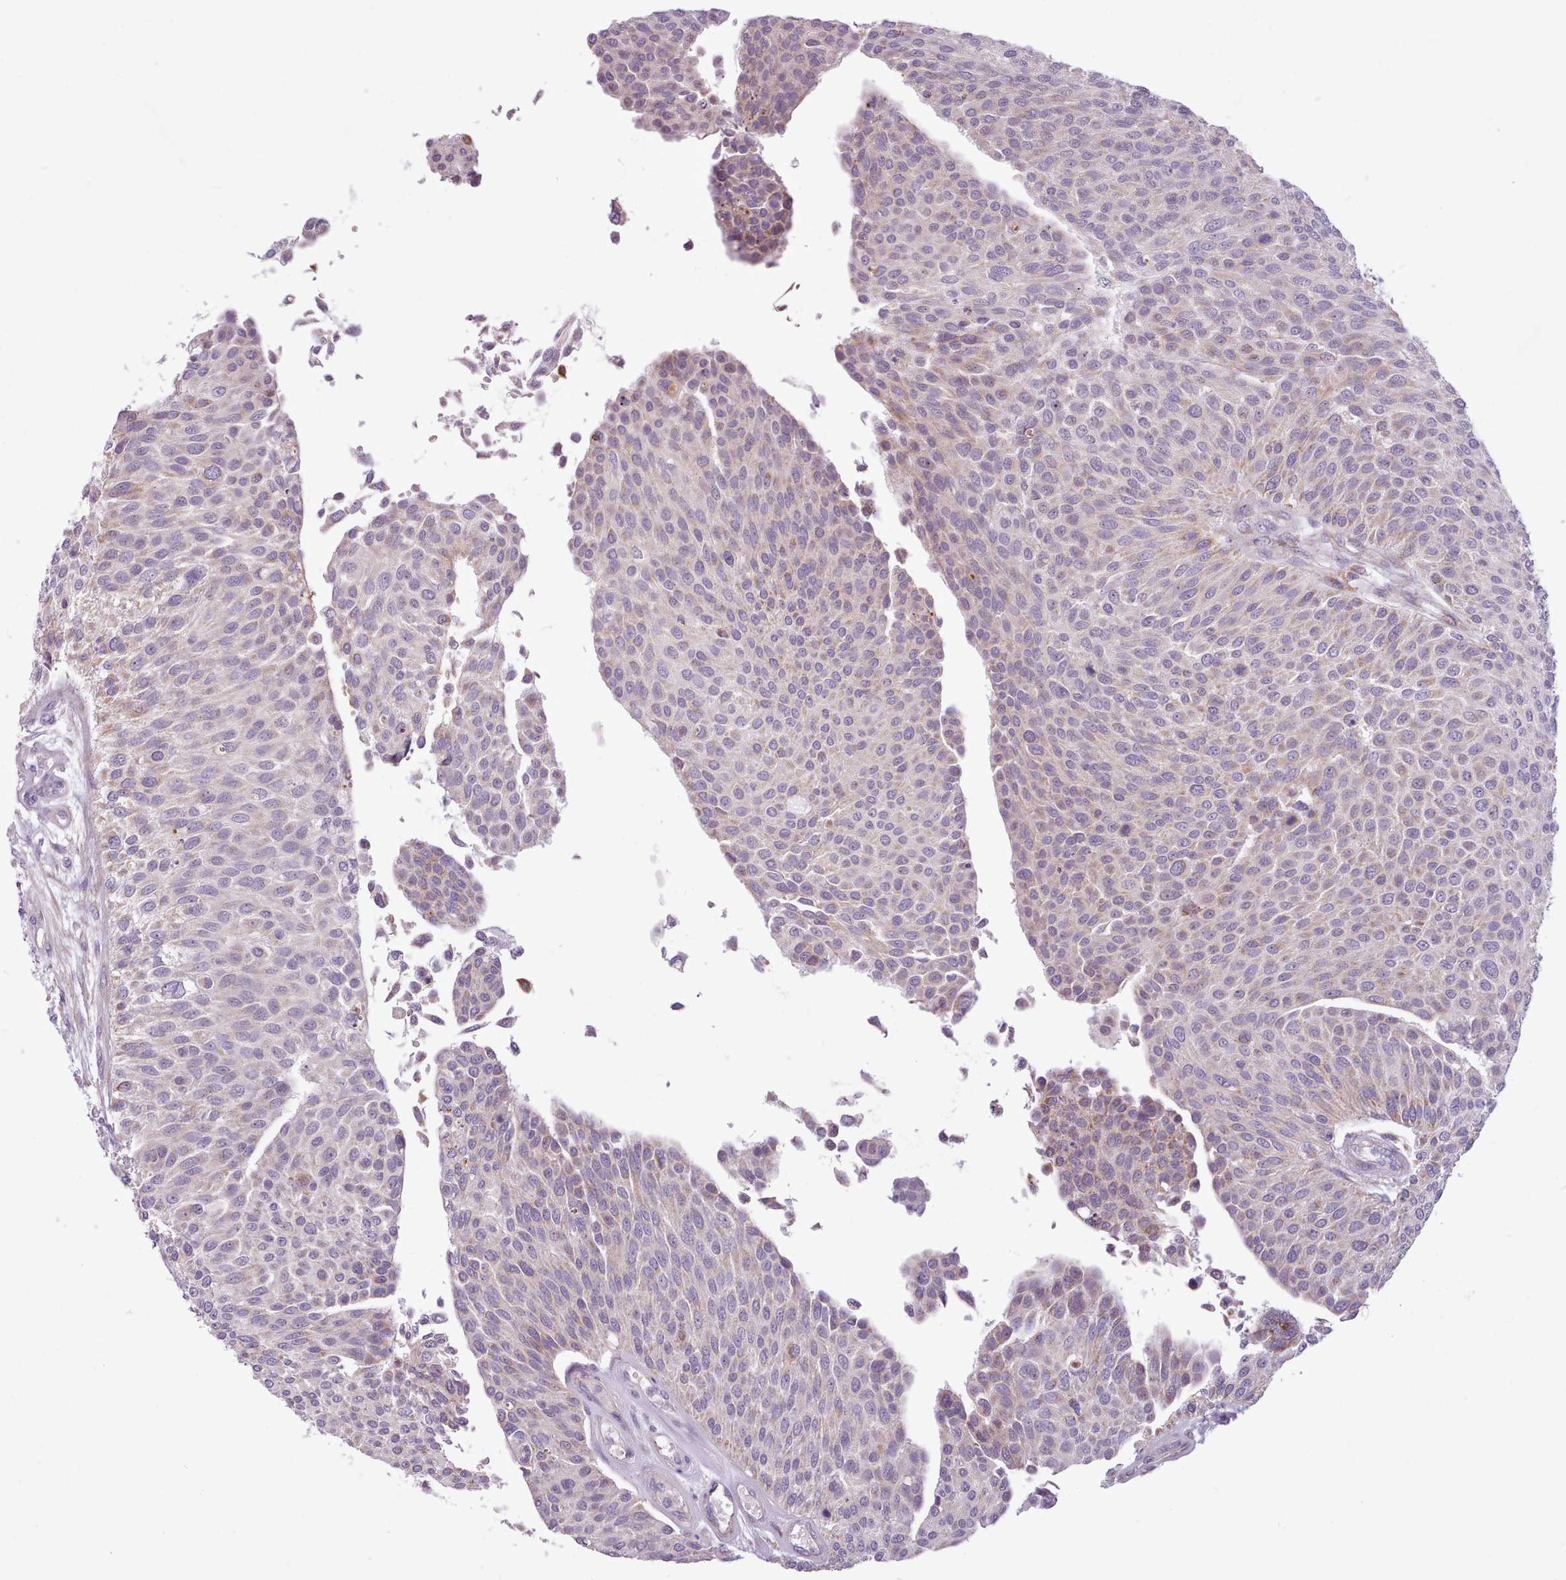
{"staining": {"intensity": "negative", "quantity": "none", "location": "none"}, "tissue": "urothelial cancer", "cell_type": "Tumor cells", "image_type": "cancer", "snomed": [{"axis": "morphology", "description": "Urothelial carcinoma, NOS"}, {"axis": "topography", "description": "Urinary bladder"}], "caption": "An immunohistochemistry image of transitional cell carcinoma is shown. There is no staining in tumor cells of transitional cell carcinoma.", "gene": "AVL9", "patient": {"sex": "male", "age": 55}}